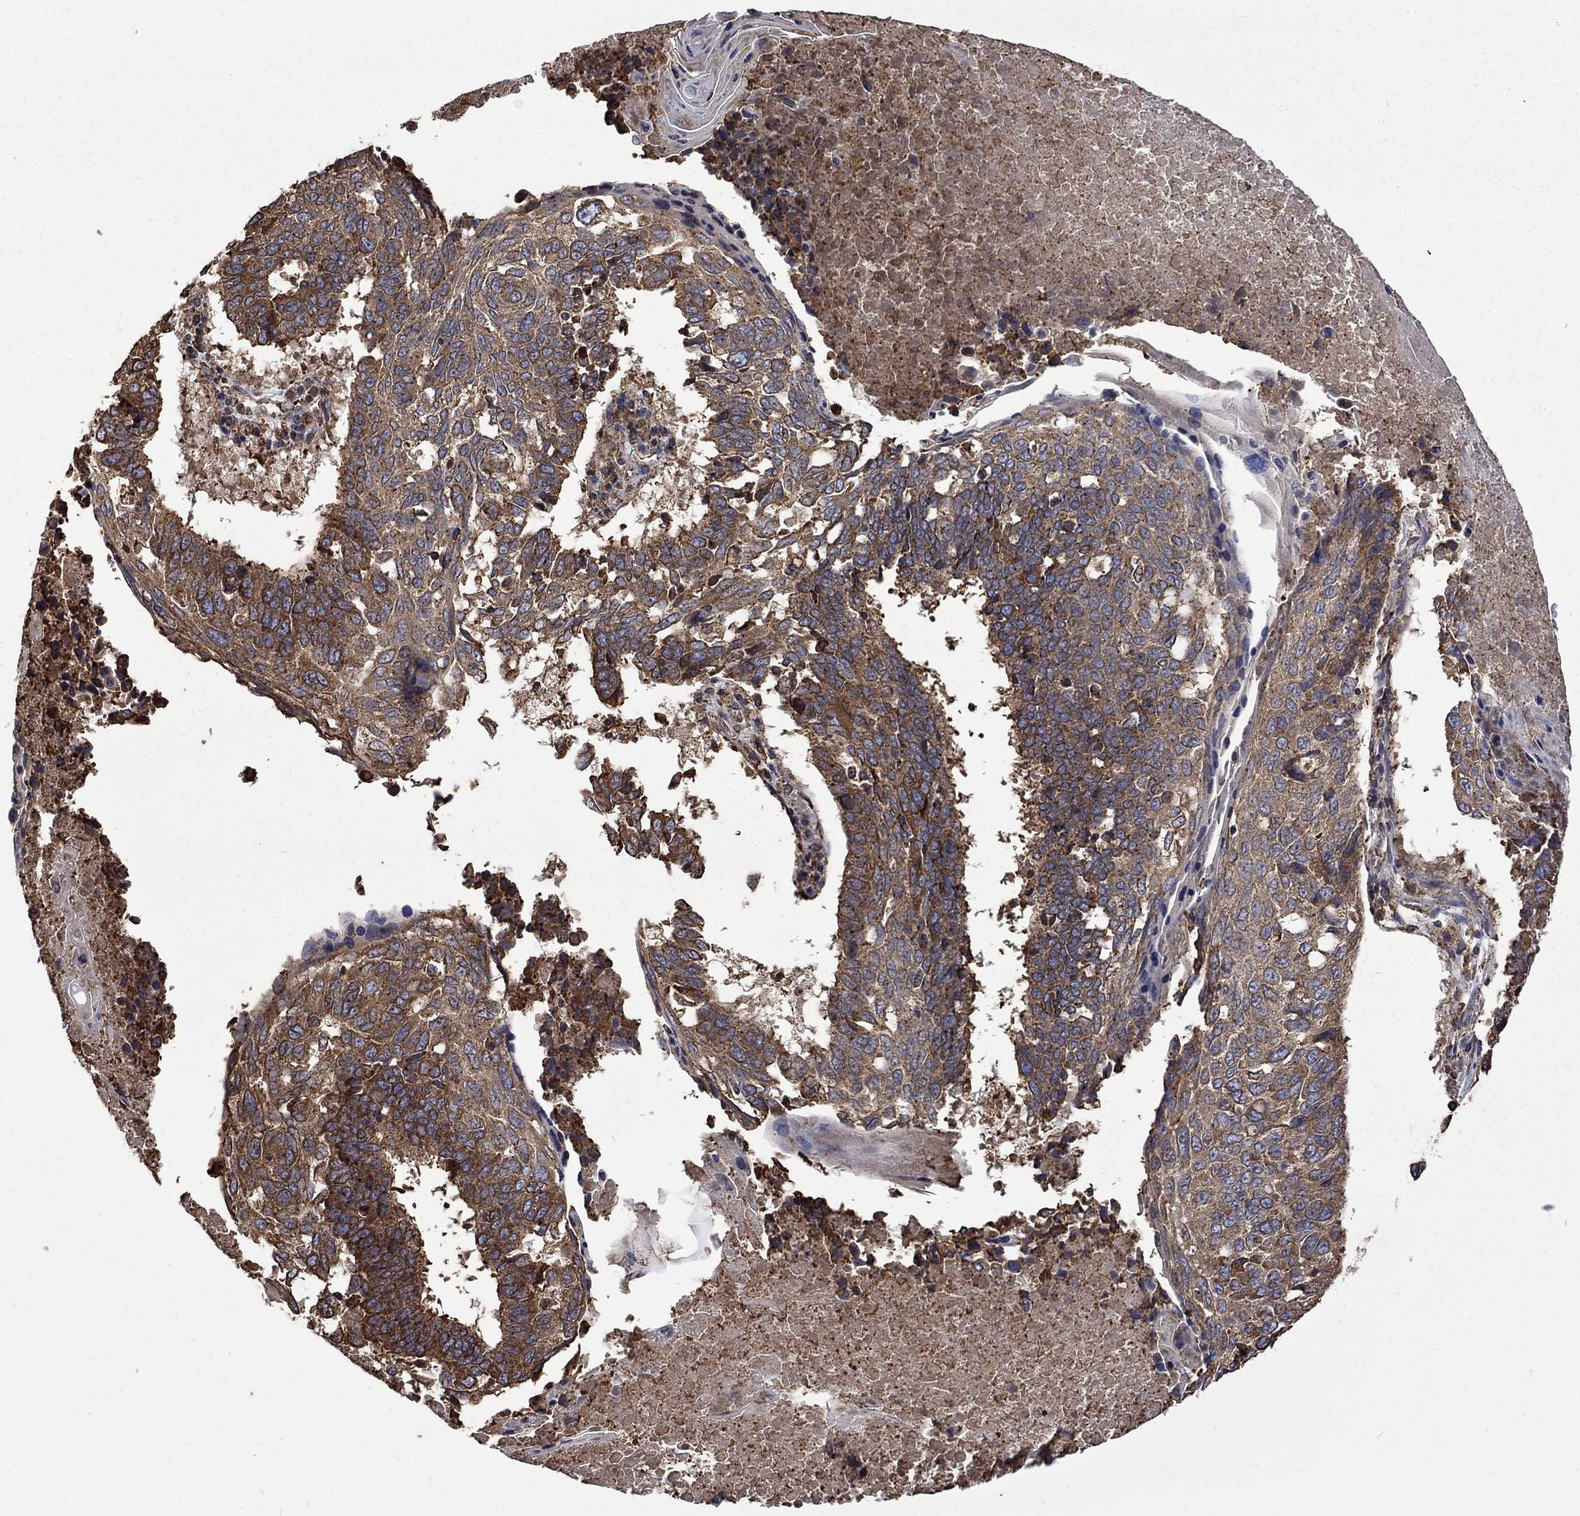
{"staining": {"intensity": "moderate", "quantity": "25%-75%", "location": "cytoplasmic/membranous"}, "tissue": "lung cancer", "cell_type": "Tumor cells", "image_type": "cancer", "snomed": [{"axis": "morphology", "description": "Squamous cell carcinoma, NOS"}, {"axis": "topography", "description": "Lung"}], "caption": "Protein staining by immunohistochemistry (IHC) demonstrates moderate cytoplasmic/membranous staining in about 25%-75% of tumor cells in lung squamous cell carcinoma. (DAB IHC, brown staining for protein, blue staining for nuclei).", "gene": "ESRRA", "patient": {"sex": "male", "age": 73}}